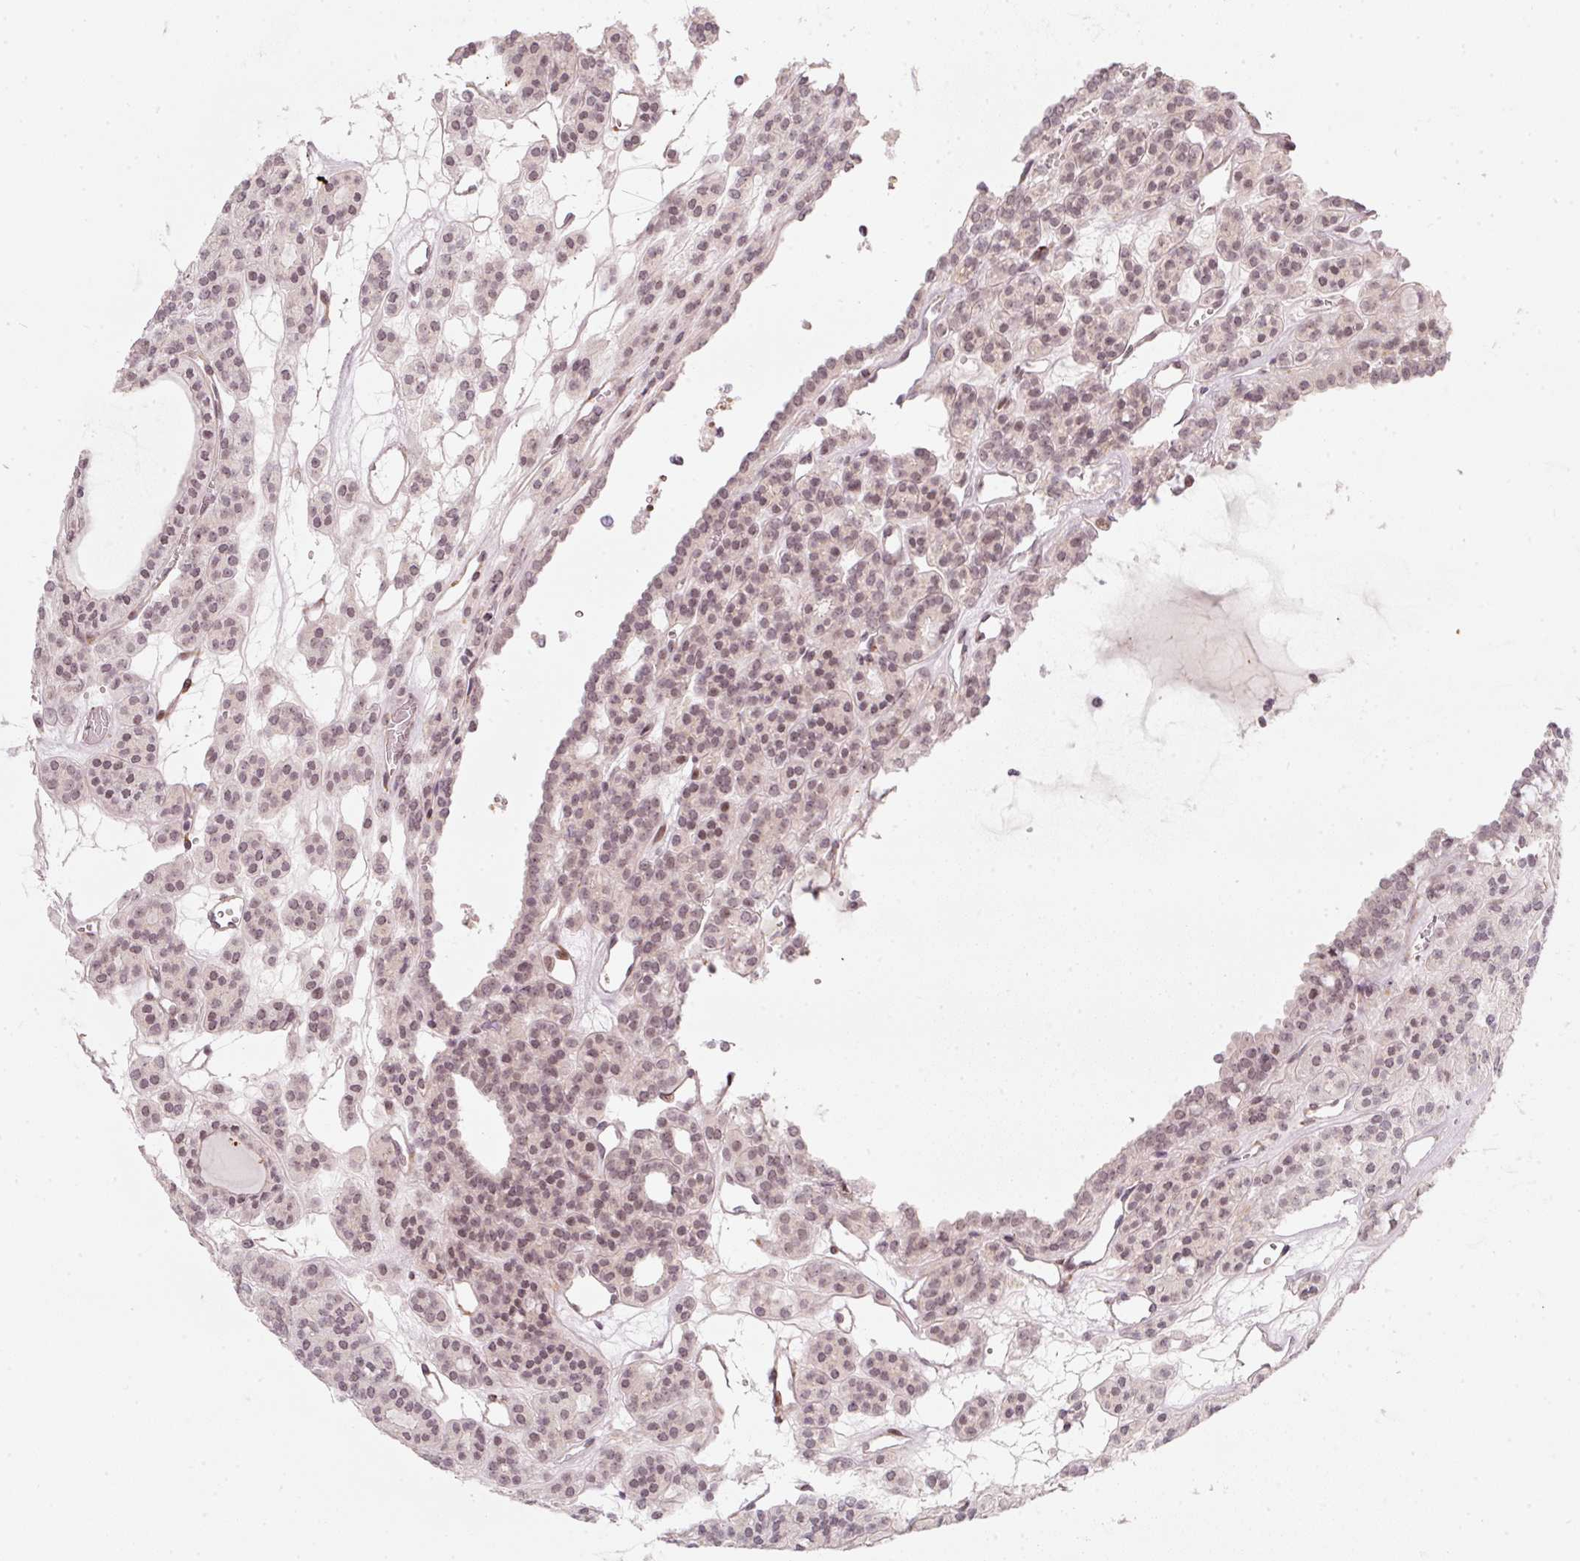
{"staining": {"intensity": "moderate", "quantity": ">75%", "location": "nuclear"}, "tissue": "thyroid cancer", "cell_type": "Tumor cells", "image_type": "cancer", "snomed": [{"axis": "morphology", "description": "Follicular adenoma carcinoma, NOS"}, {"axis": "topography", "description": "Thyroid gland"}], "caption": "A histopathology image of human follicular adenoma carcinoma (thyroid) stained for a protein exhibits moderate nuclear brown staining in tumor cells. The staining was performed using DAB to visualize the protein expression in brown, while the nuclei were stained in blue with hematoxylin (Magnification: 20x).", "gene": "MXRA8", "patient": {"sex": "female", "age": 63}}